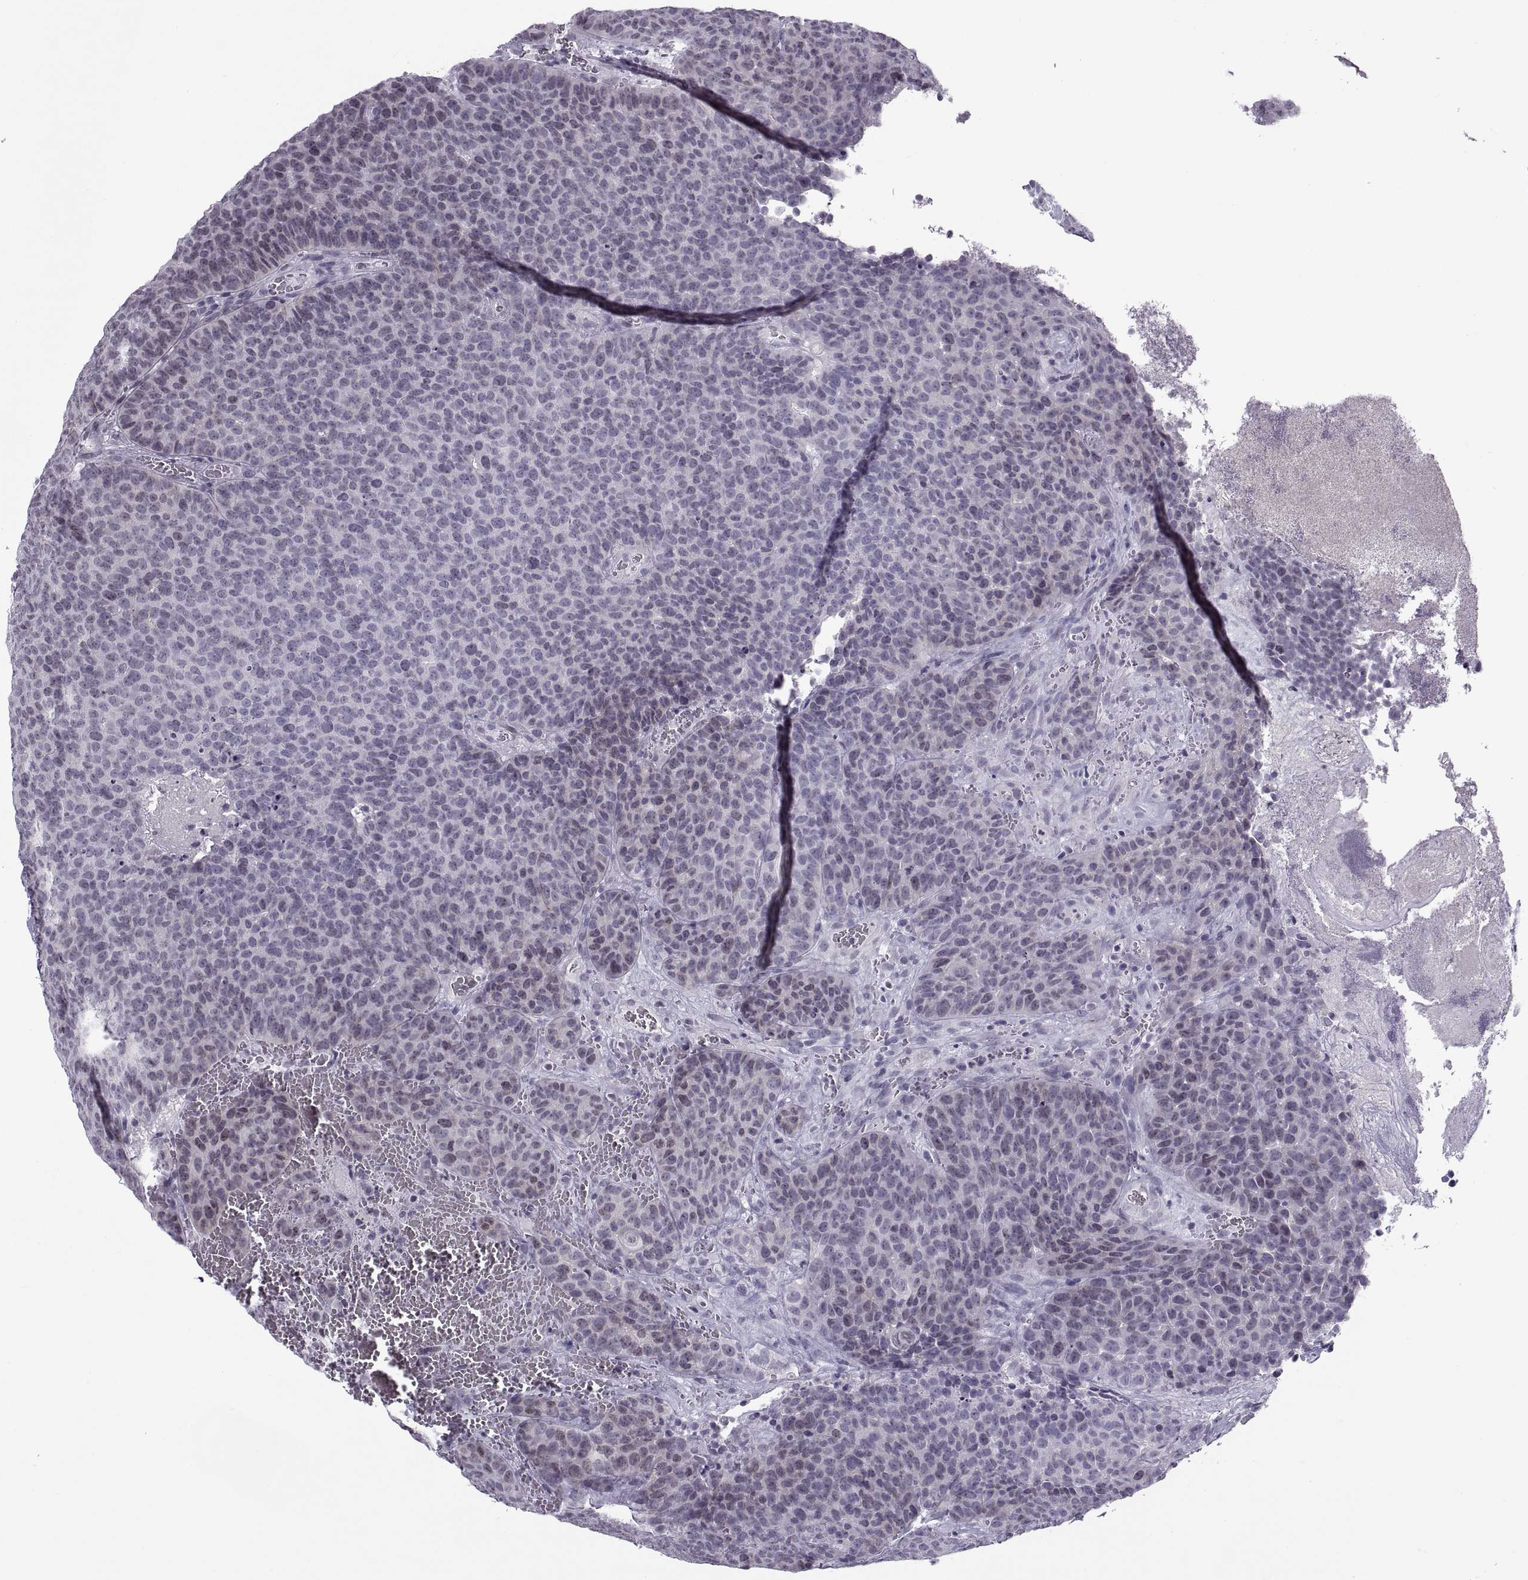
{"staining": {"intensity": "weak", "quantity": "<25%", "location": "nuclear"}, "tissue": "urothelial cancer", "cell_type": "Tumor cells", "image_type": "cancer", "snomed": [{"axis": "morphology", "description": "Urothelial carcinoma, Low grade"}, {"axis": "topography", "description": "Urinary bladder"}], "caption": "A micrograph of urothelial cancer stained for a protein reveals no brown staining in tumor cells. (DAB immunohistochemistry visualized using brightfield microscopy, high magnification).", "gene": "H1-8", "patient": {"sex": "female", "age": 62}}